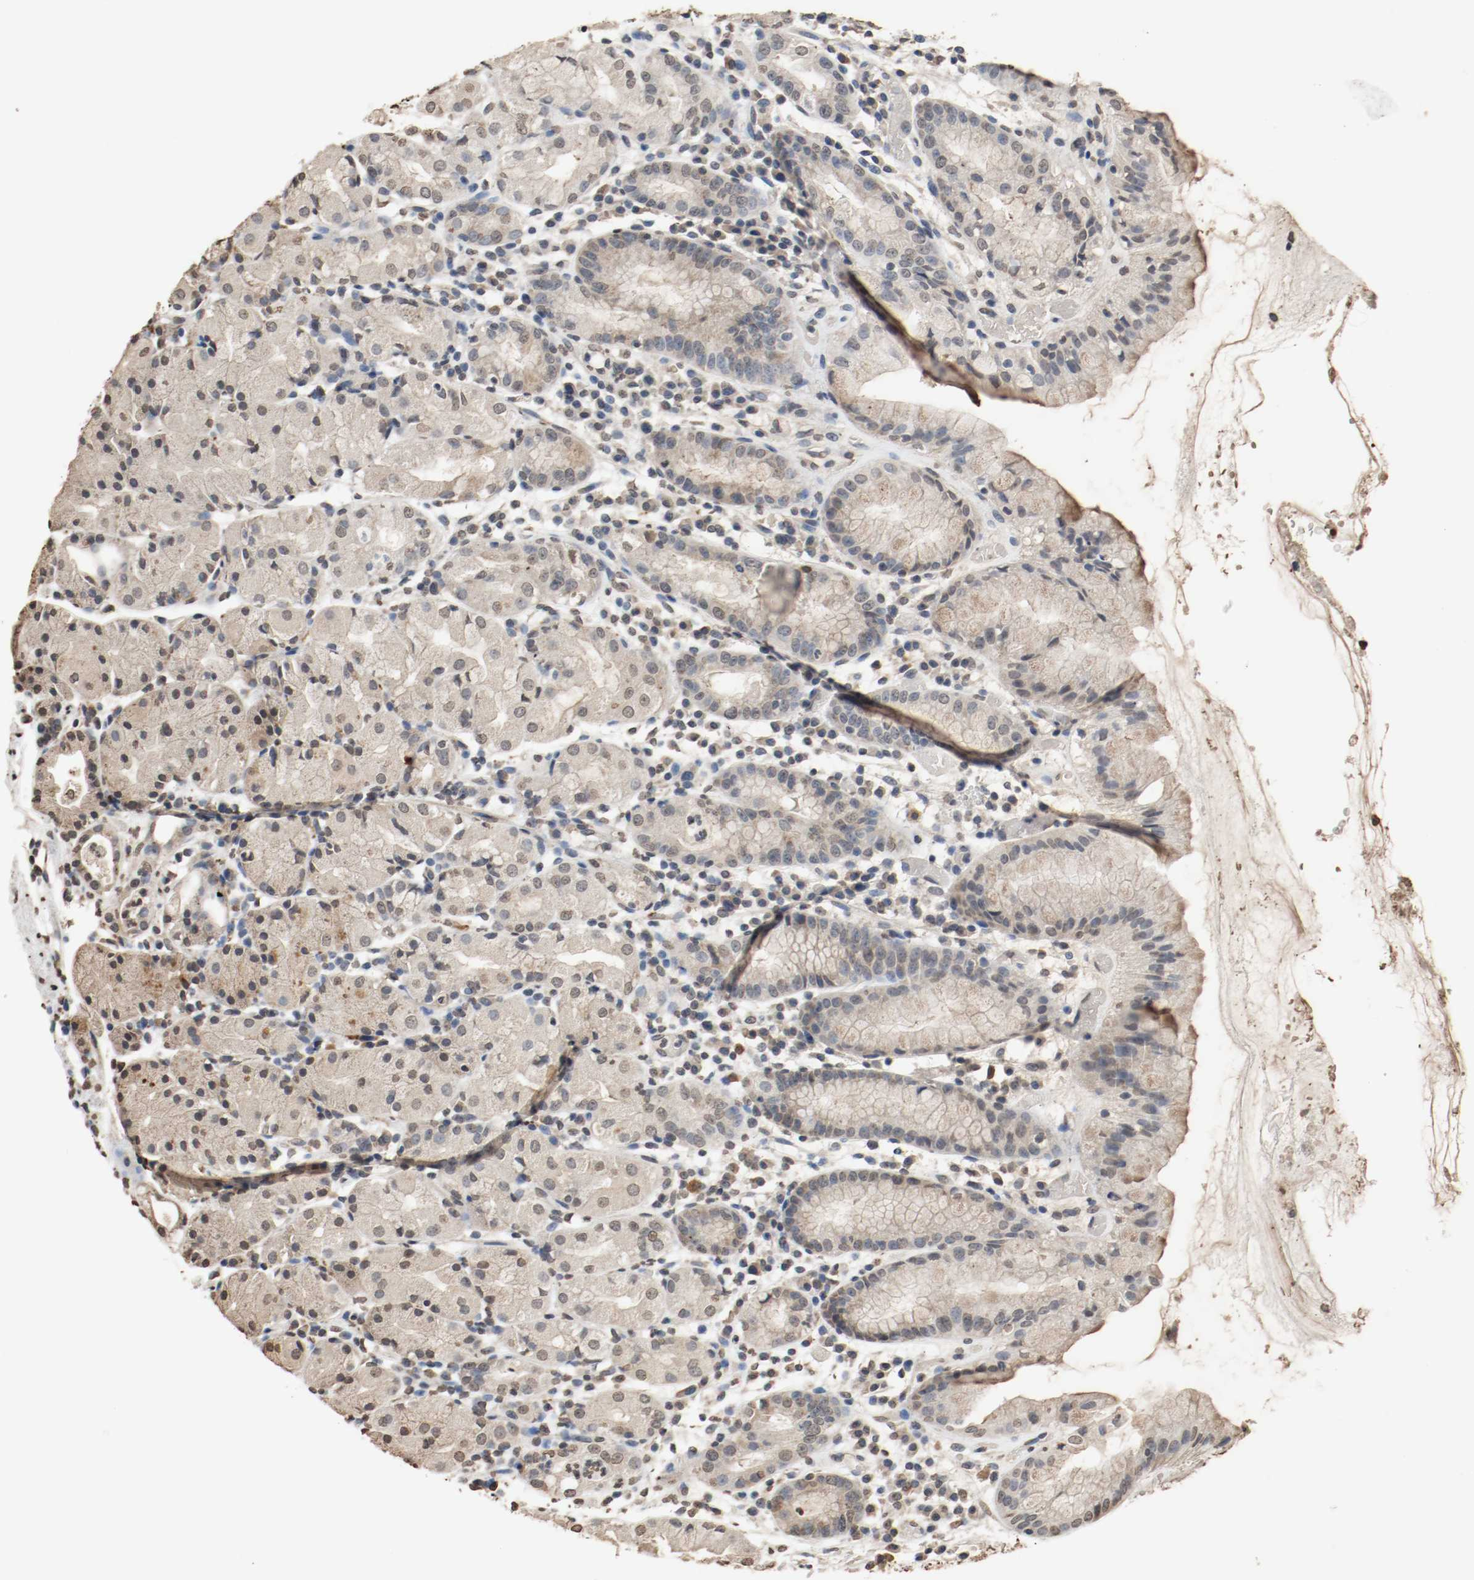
{"staining": {"intensity": "weak", "quantity": "<25%", "location": "cytoplasmic/membranous,nuclear"}, "tissue": "stomach", "cell_type": "Glandular cells", "image_type": "normal", "snomed": [{"axis": "morphology", "description": "Normal tissue, NOS"}, {"axis": "topography", "description": "Stomach"}, {"axis": "topography", "description": "Stomach, lower"}], "caption": "Immunohistochemistry (IHC) image of unremarkable stomach: human stomach stained with DAB (3,3'-diaminobenzidine) shows no significant protein expression in glandular cells.", "gene": "RTN4", "patient": {"sex": "female", "age": 75}}